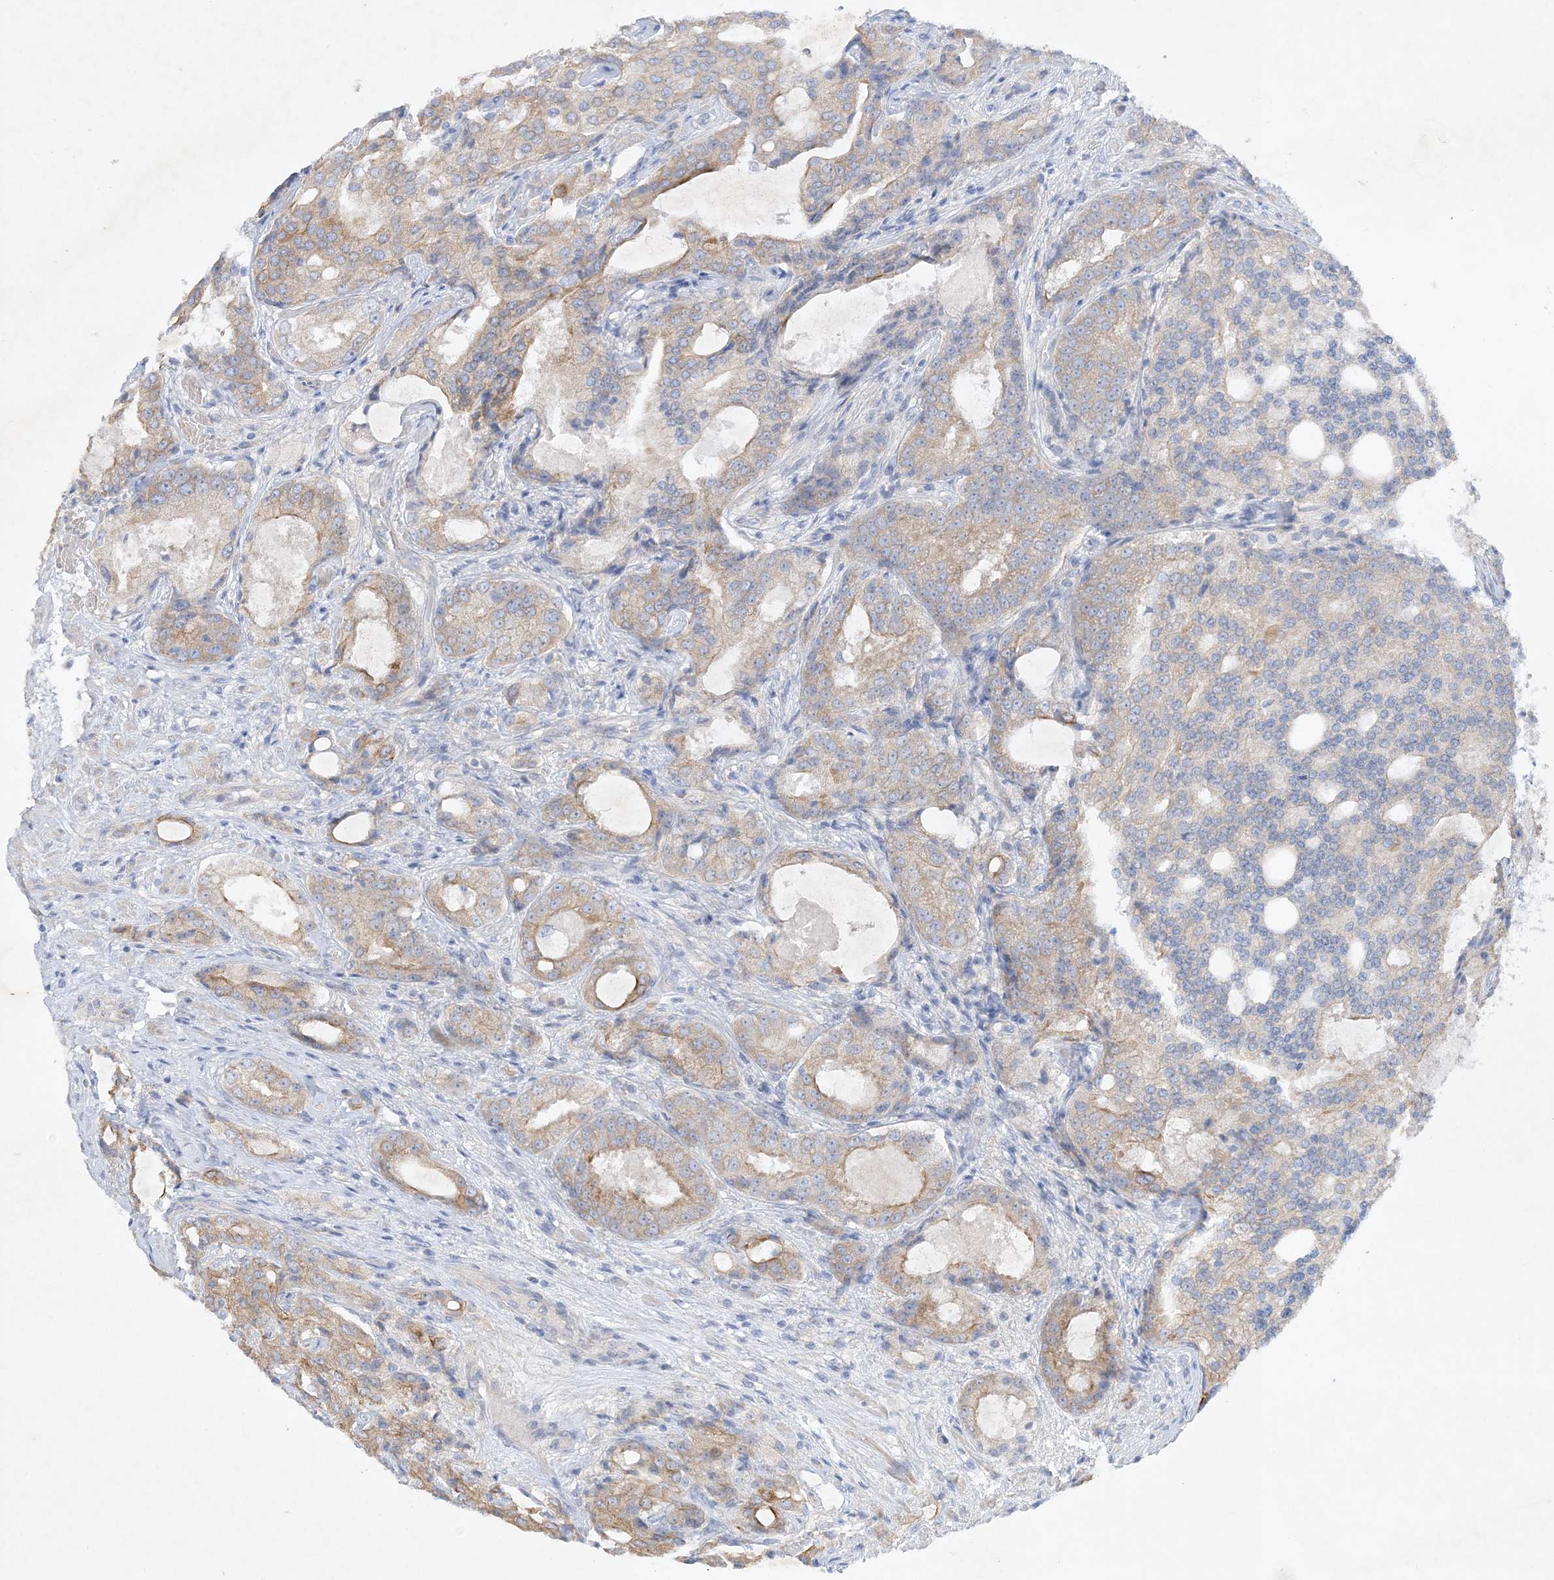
{"staining": {"intensity": "weak", "quantity": ">75%", "location": "cytoplasmic/membranous"}, "tissue": "prostate cancer", "cell_type": "Tumor cells", "image_type": "cancer", "snomed": [{"axis": "morphology", "description": "Adenocarcinoma, High grade"}, {"axis": "topography", "description": "Prostate"}], "caption": "Protein expression analysis of human prostate adenocarcinoma (high-grade) reveals weak cytoplasmic/membranous positivity in approximately >75% of tumor cells.", "gene": "FARSB", "patient": {"sex": "male", "age": 72}}